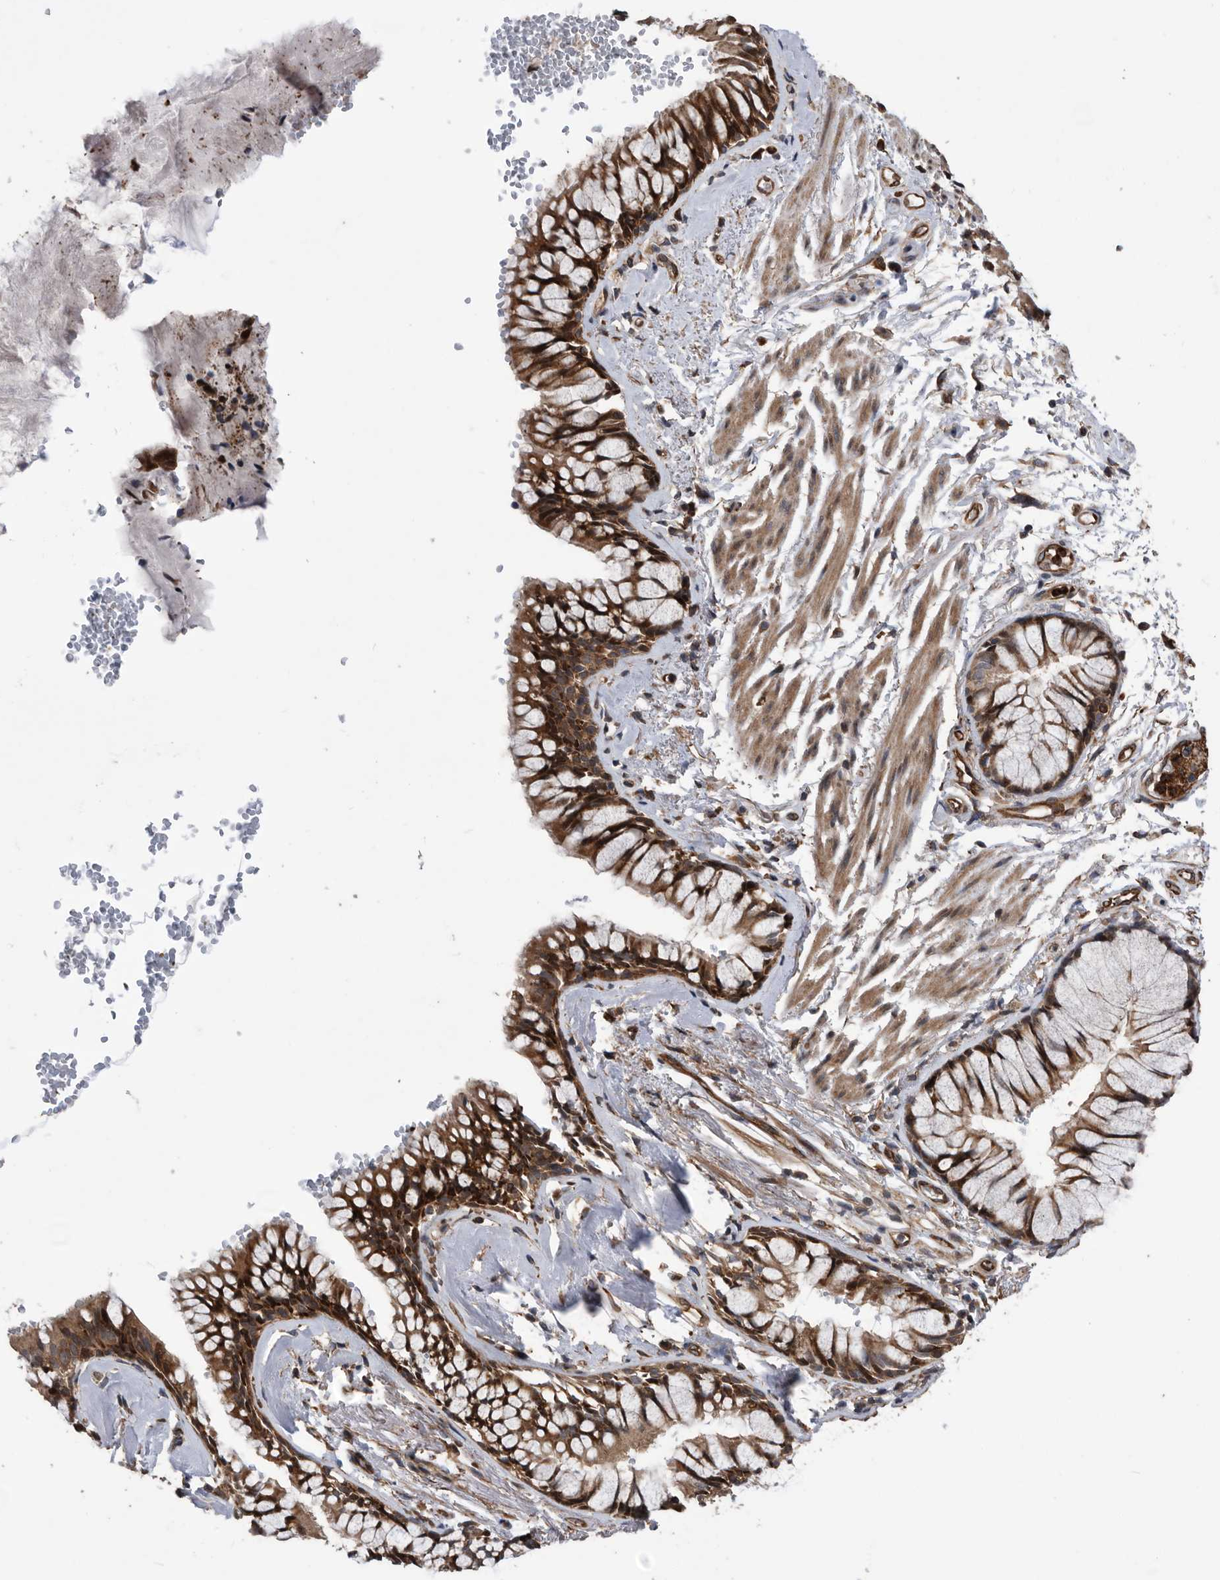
{"staining": {"intensity": "strong", "quantity": ">75%", "location": "cytoplasmic/membranous"}, "tissue": "bronchus", "cell_type": "Respiratory epithelial cells", "image_type": "normal", "snomed": [{"axis": "morphology", "description": "Normal tissue, NOS"}, {"axis": "topography", "description": "Cartilage tissue"}, {"axis": "topography", "description": "Bronchus"}], "caption": "Immunohistochemical staining of benign bronchus reveals high levels of strong cytoplasmic/membranous expression in approximately >75% of respiratory epithelial cells.", "gene": "SERINC2", "patient": {"sex": "female", "age": 73}}